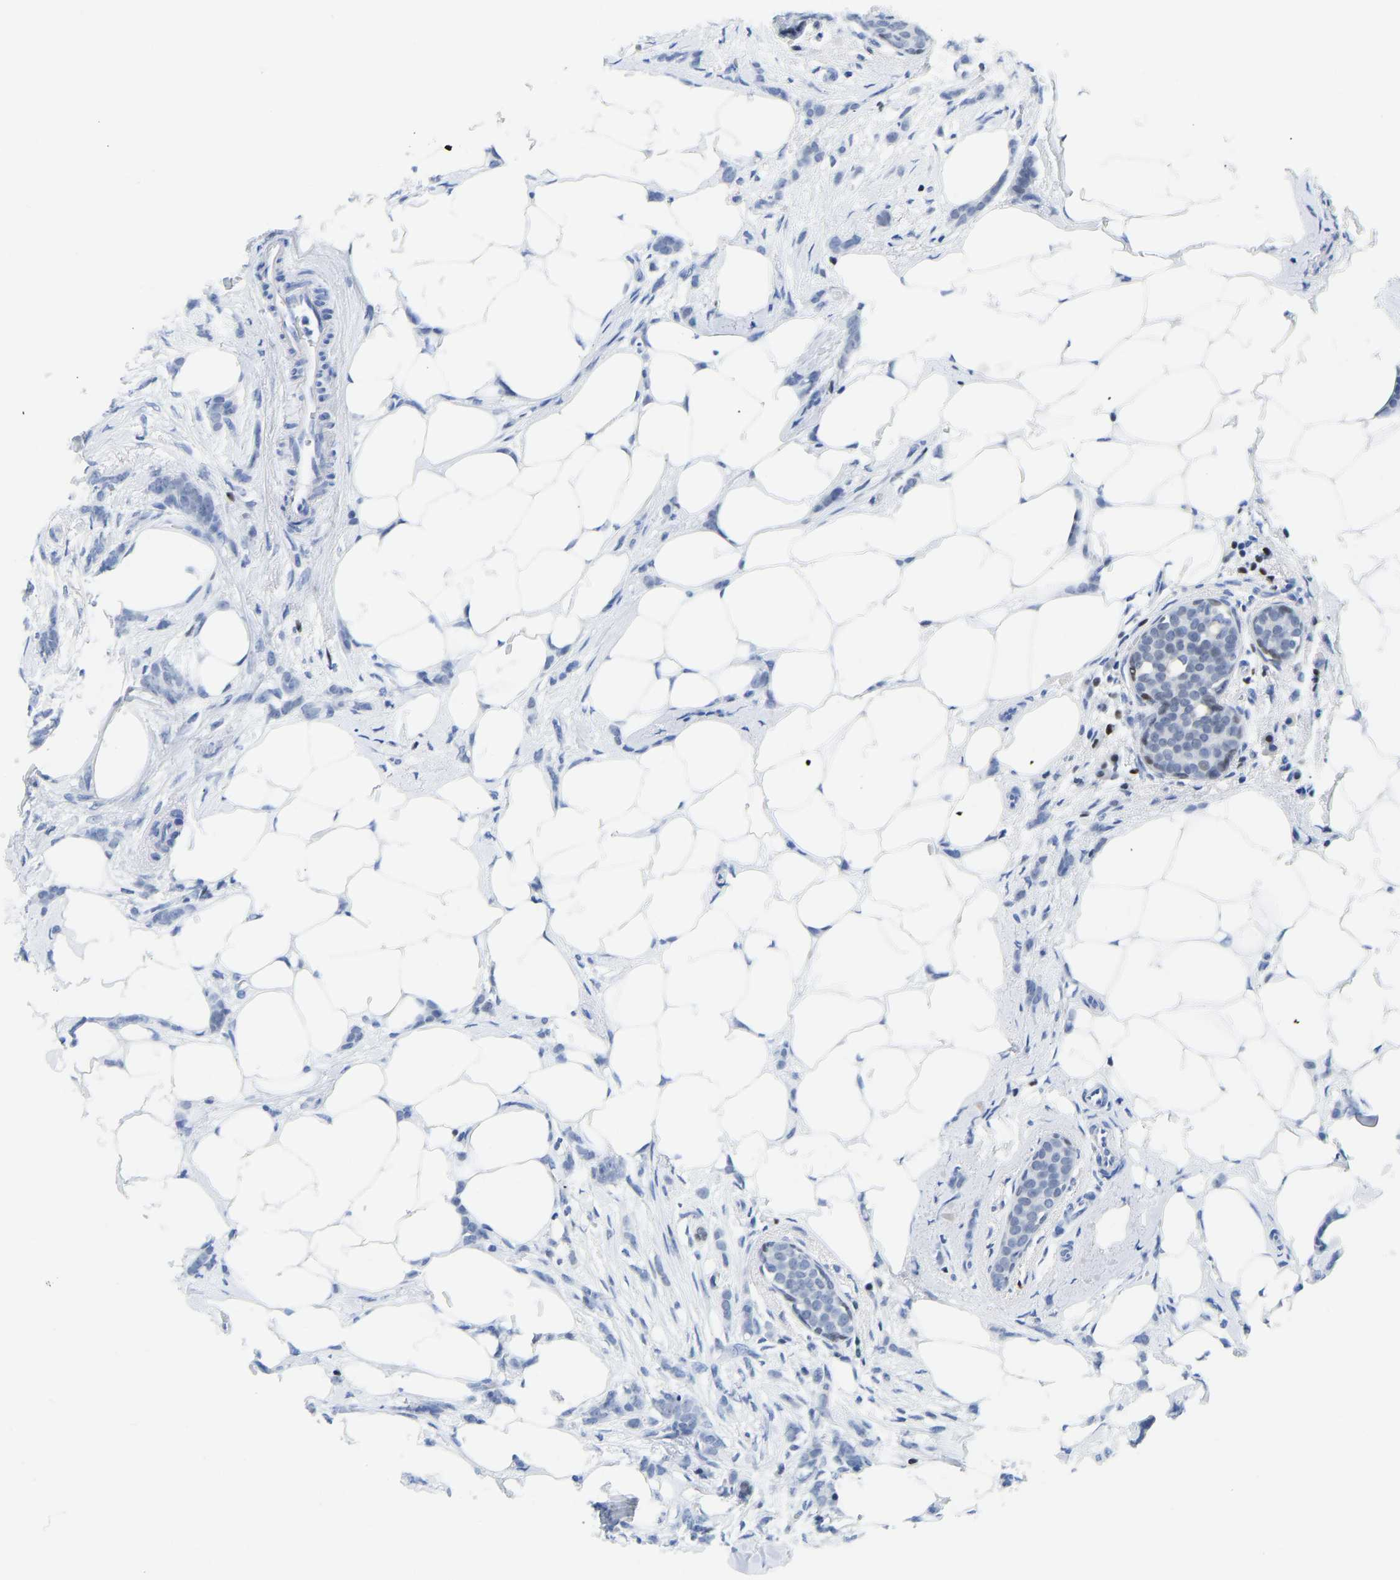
{"staining": {"intensity": "negative", "quantity": "none", "location": "none"}, "tissue": "breast cancer", "cell_type": "Tumor cells", "image_type": "cancer", "snomed": [{"axis": "morphology", "description": "Lobular carcinoma, in situ"}, {"axis": "morphology", "description": "Lobular carcinoma"}, {"axis": "topography", "description": "Breast"}], "caption": "A histopathology image of human lobular carcinoma (breast) is negative for staining in tumor cells.", "gene": "TCF7", "patient": {"sex": "female", "age": 41}}